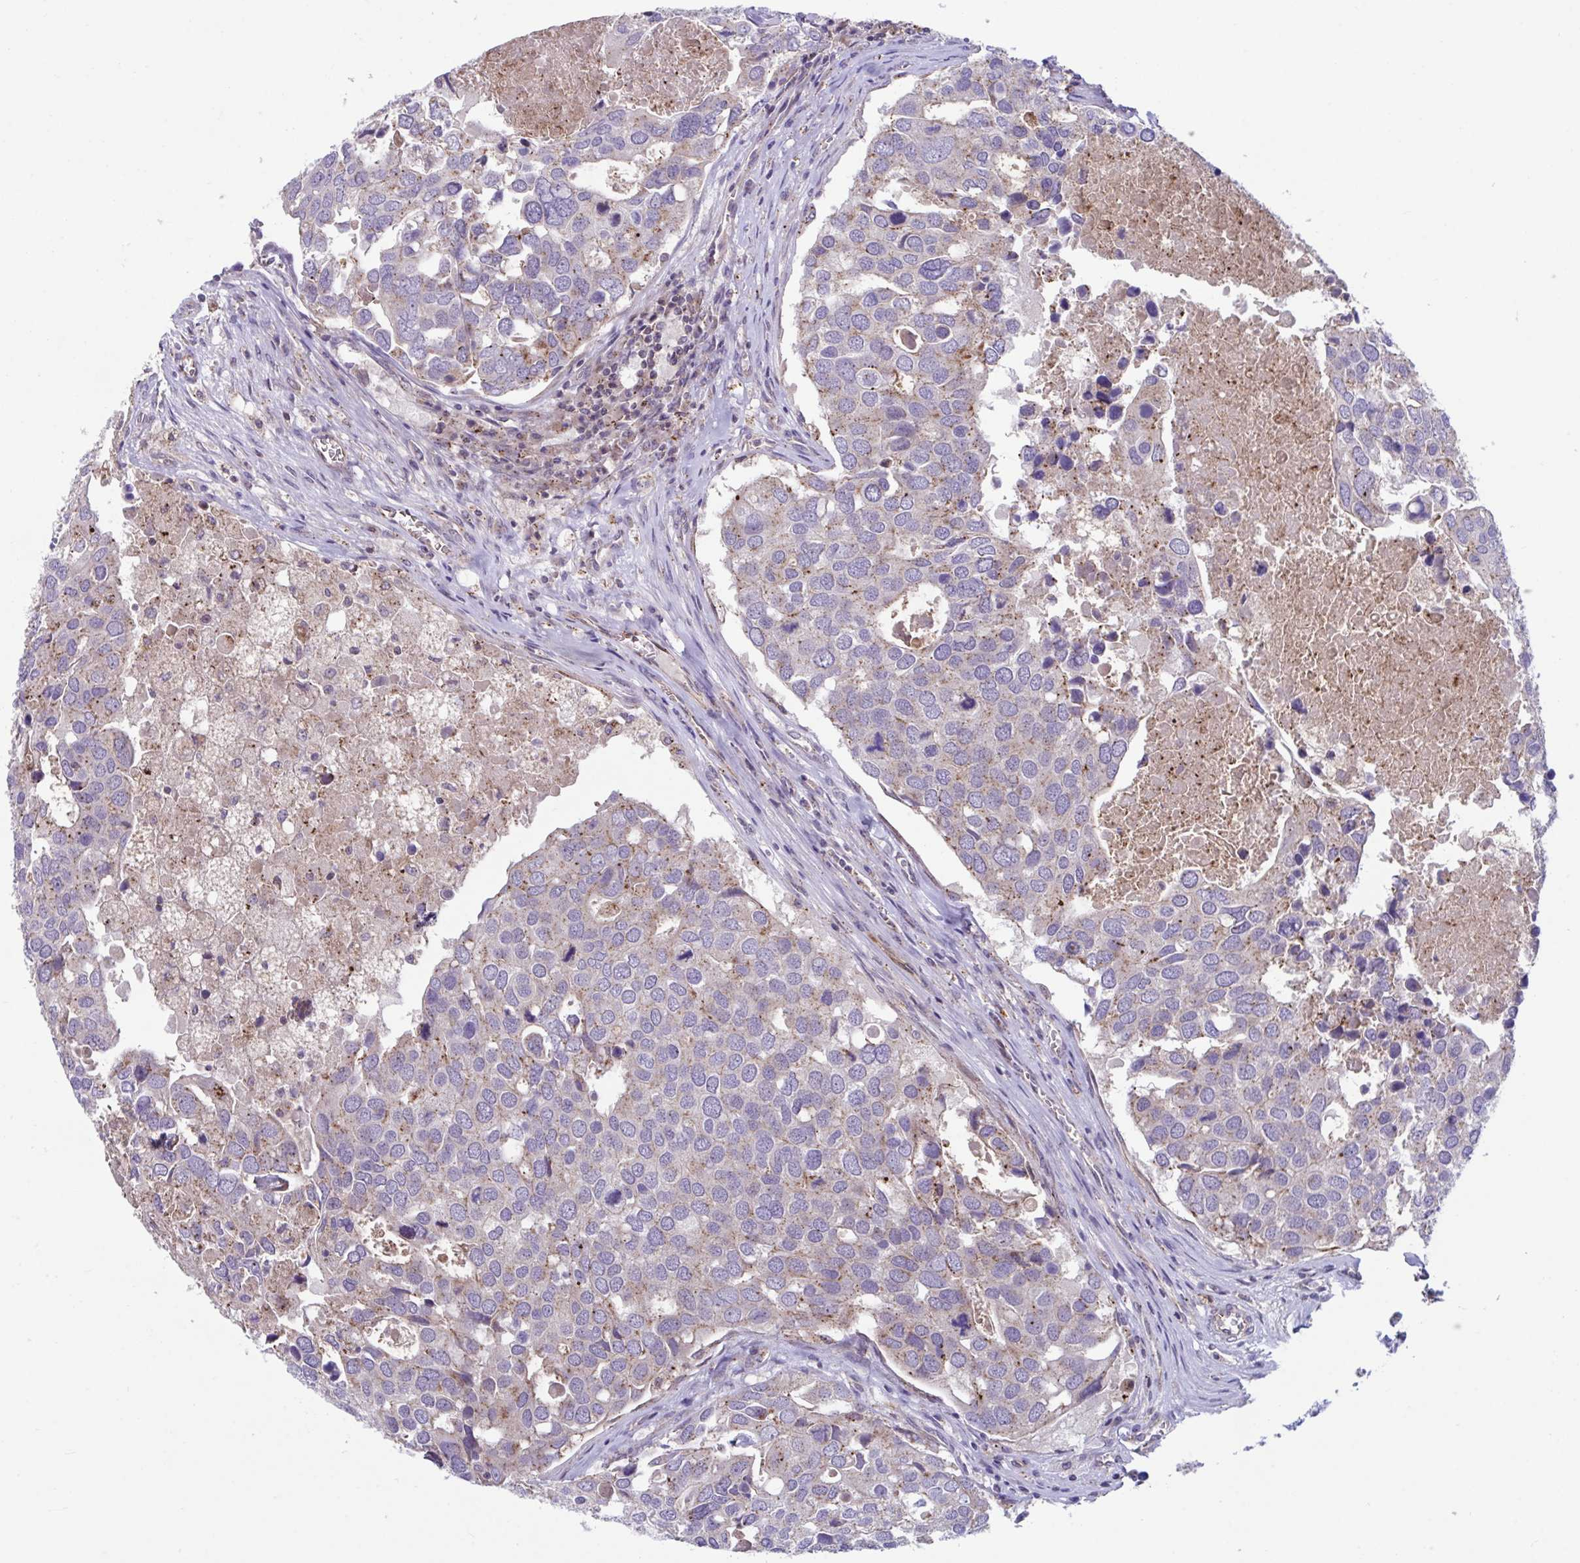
{"staining": {"intensity": "moderate", "quantity": "25%-75%", "location": "cytoplasmic/membranous"}, "tissue": "breast cancer", "cell_type": "Tumor cells", "image_type": "cancer", "snomed": [{"axis": "morphology", "description": "Duct carcinoma"}, {"axis": "topography", "description": "Breast"}], "caption": "A histopathology image of human breast cancer (infiltrating ductal carcinoma) stained for a protein displays moderate cytoplasmic/membranous brown staining in tumor cells.", "gene": "IST1", "patient": {"sex": "female", "age": 83}}